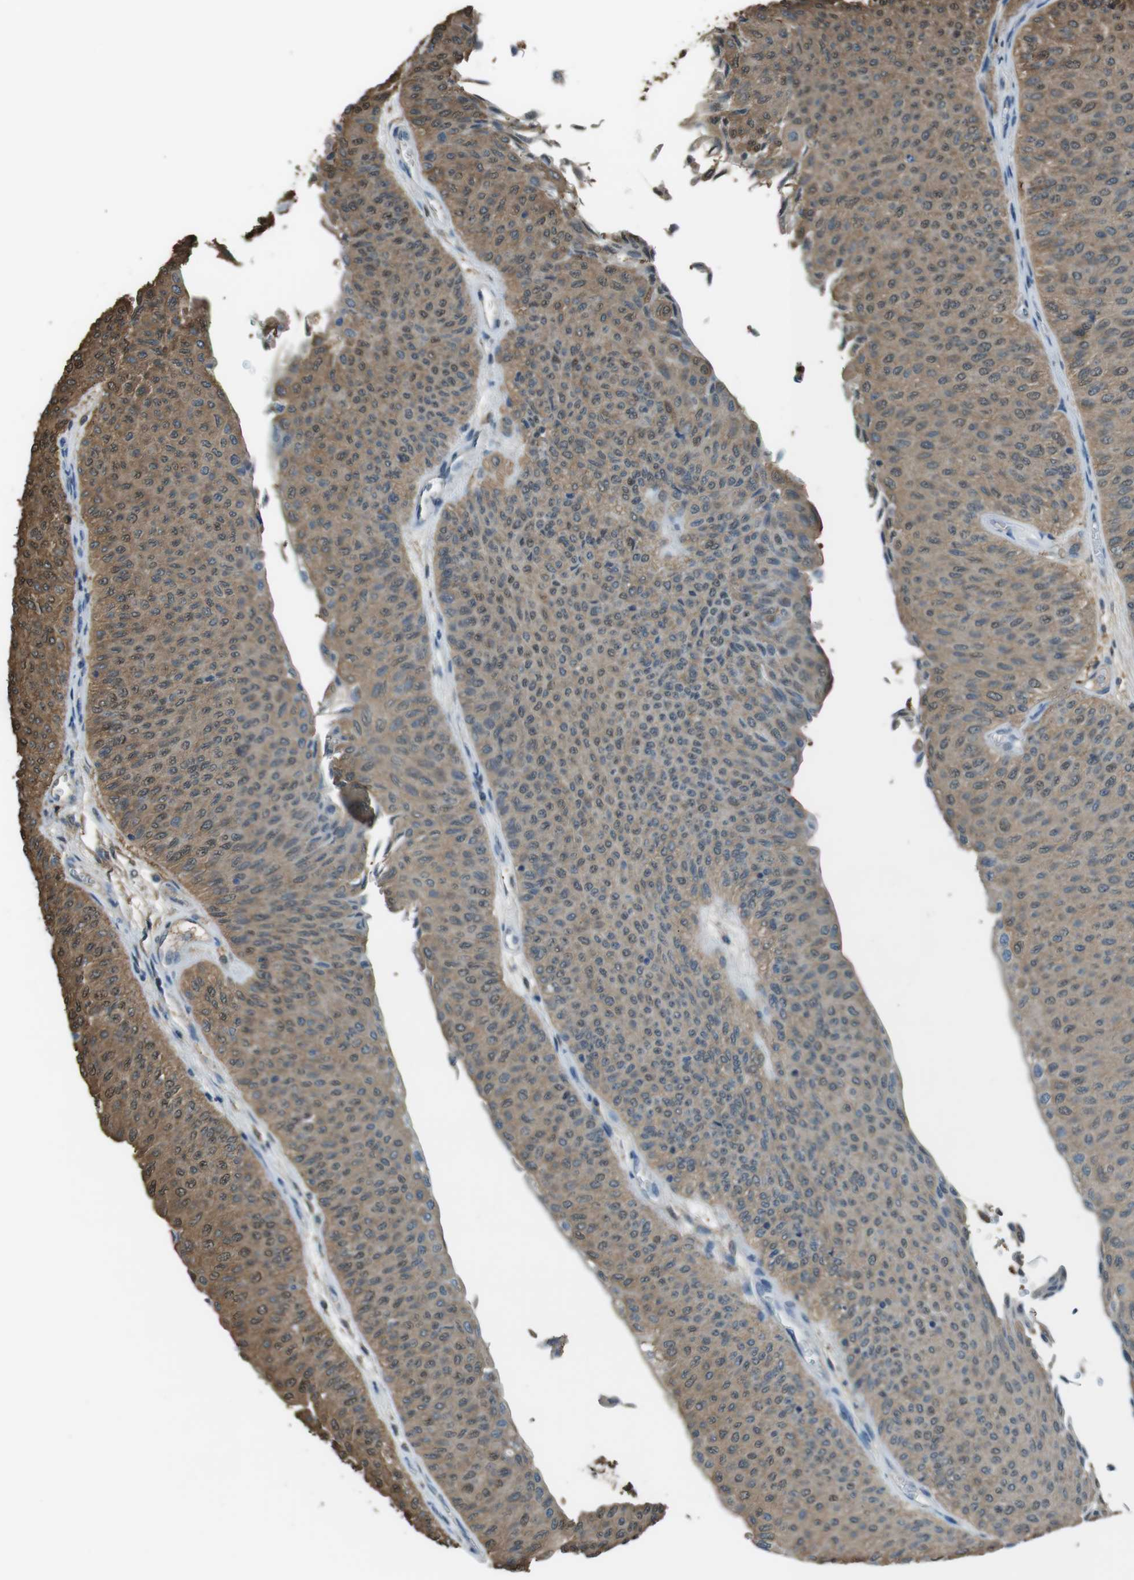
{"staining": {"intensity": "moderate", "quantity": "25%-75%", "location": "cytoplasmic/membranous,nuclear"}, "tissue": "urothelial cancer", "cell_type": "Tumor cells", "image_type": "cancer", "snomed": [{"axis": "morphology", "description": "Urothelial carcinoma, Low grade"}, {"axis": "topography", "description": "Urinary bladder"}], "caption": "Approximately 25%-75% of tumor cells in human urothelial cancer display moderate cytoplasmic/membranous and nuclear protein expression as visualized by brown immunohistochemical staining.", "gene": "TWSG1", "patient": {"sex": "male", "age": 78}}